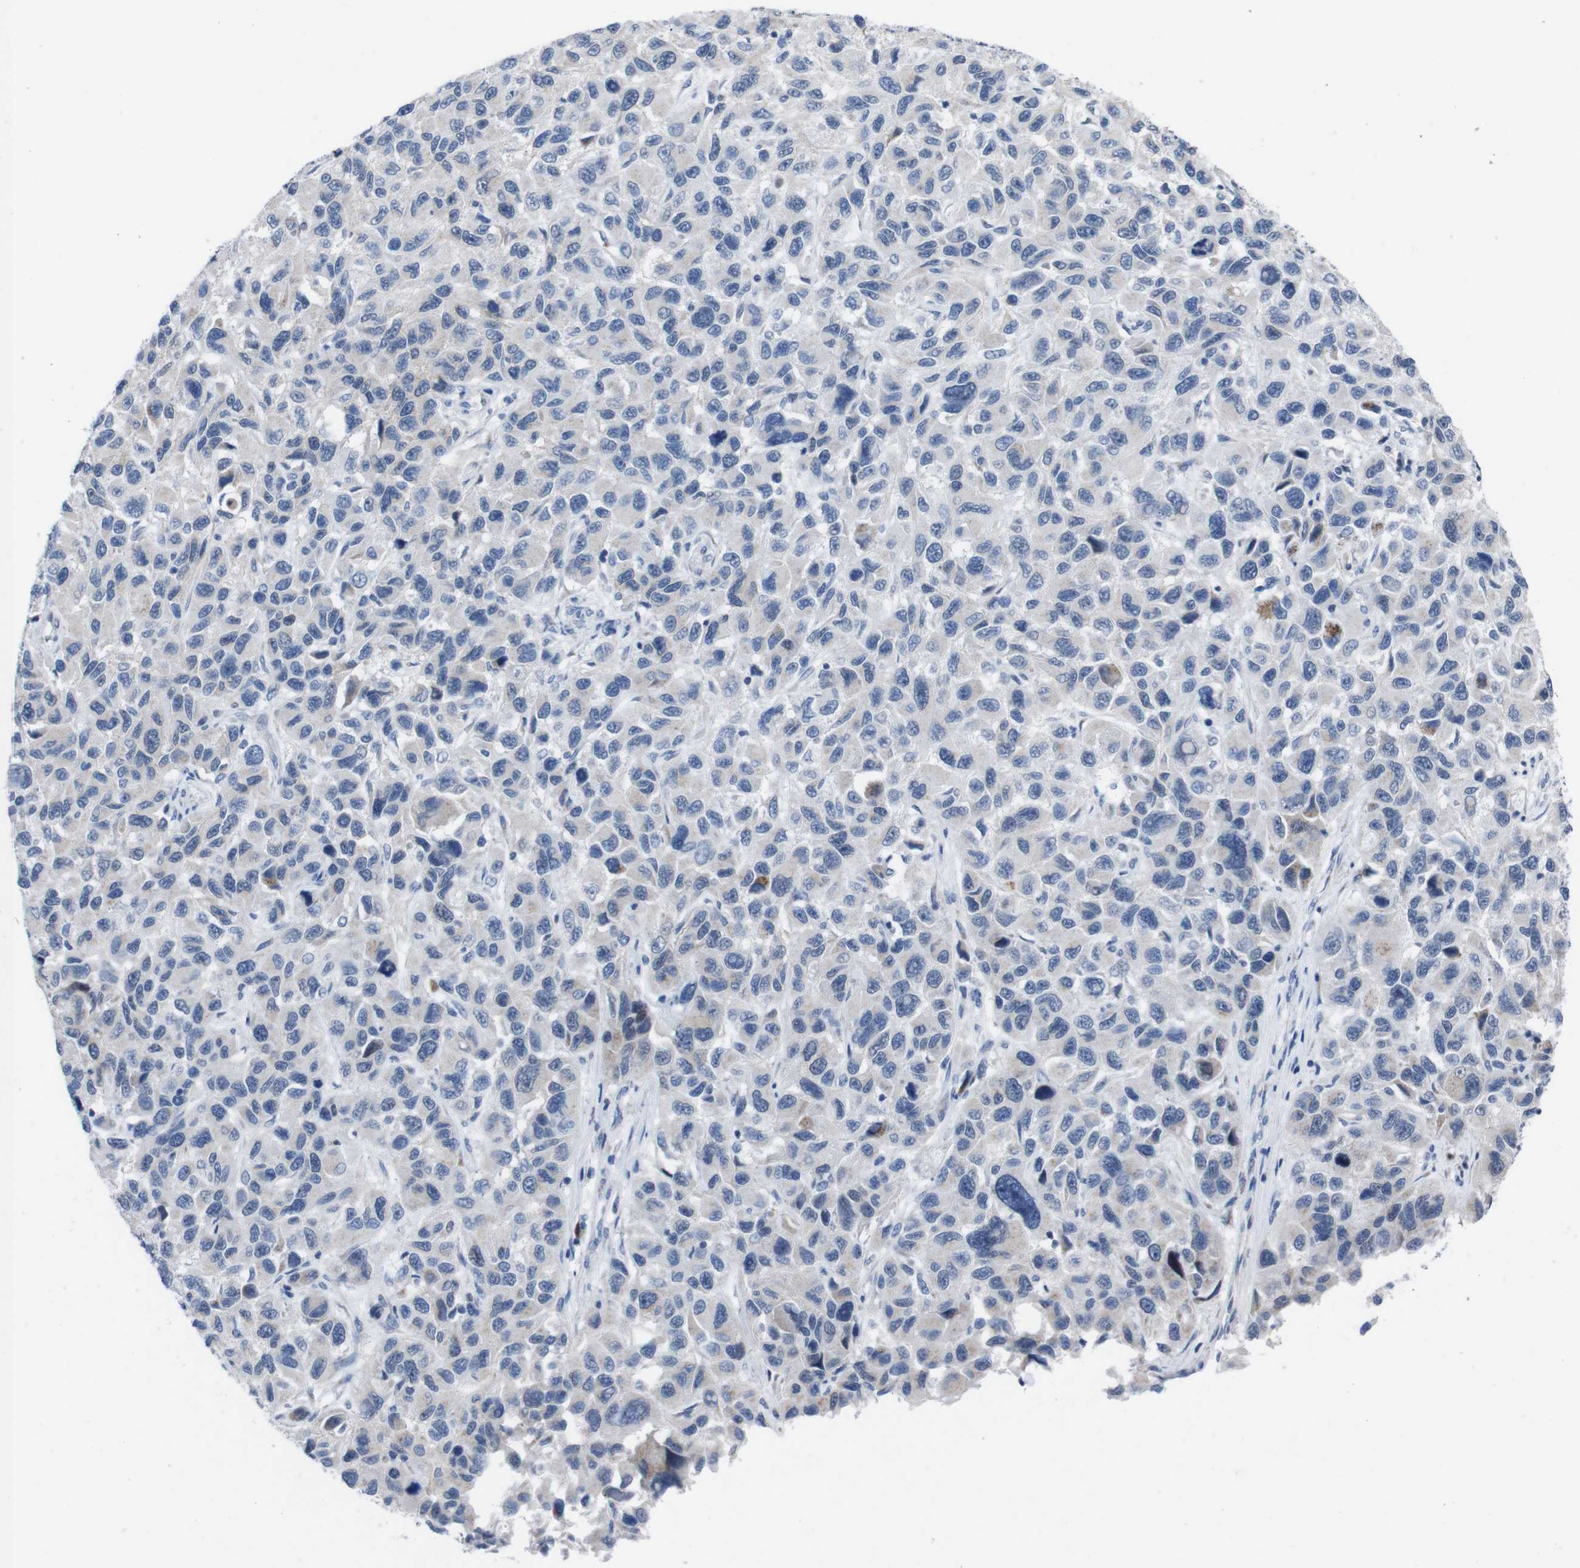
{"staining": {"intensity": "negative", "quantity": "none", "location": "none"}, "tissue": "melanoma", "cell_type": "Tumor cells", "image_type": "cancer", "snomed": [{"axis": "morphology", "description": "Malignant melanoma, NOS"}, {"axis": "topography", "description": "Skin"}], "caption": "Image shows no significant protein expression in tumor cells of melanoma. Brightfield microscopy of immunohistochemistry stained with DAB (3,3'-diaminobenzidine) (brown) and hematoxylin (blue), captured at high magnification.", "gene": "IRF4", "patient": {"sex": "male", "age": 53}}